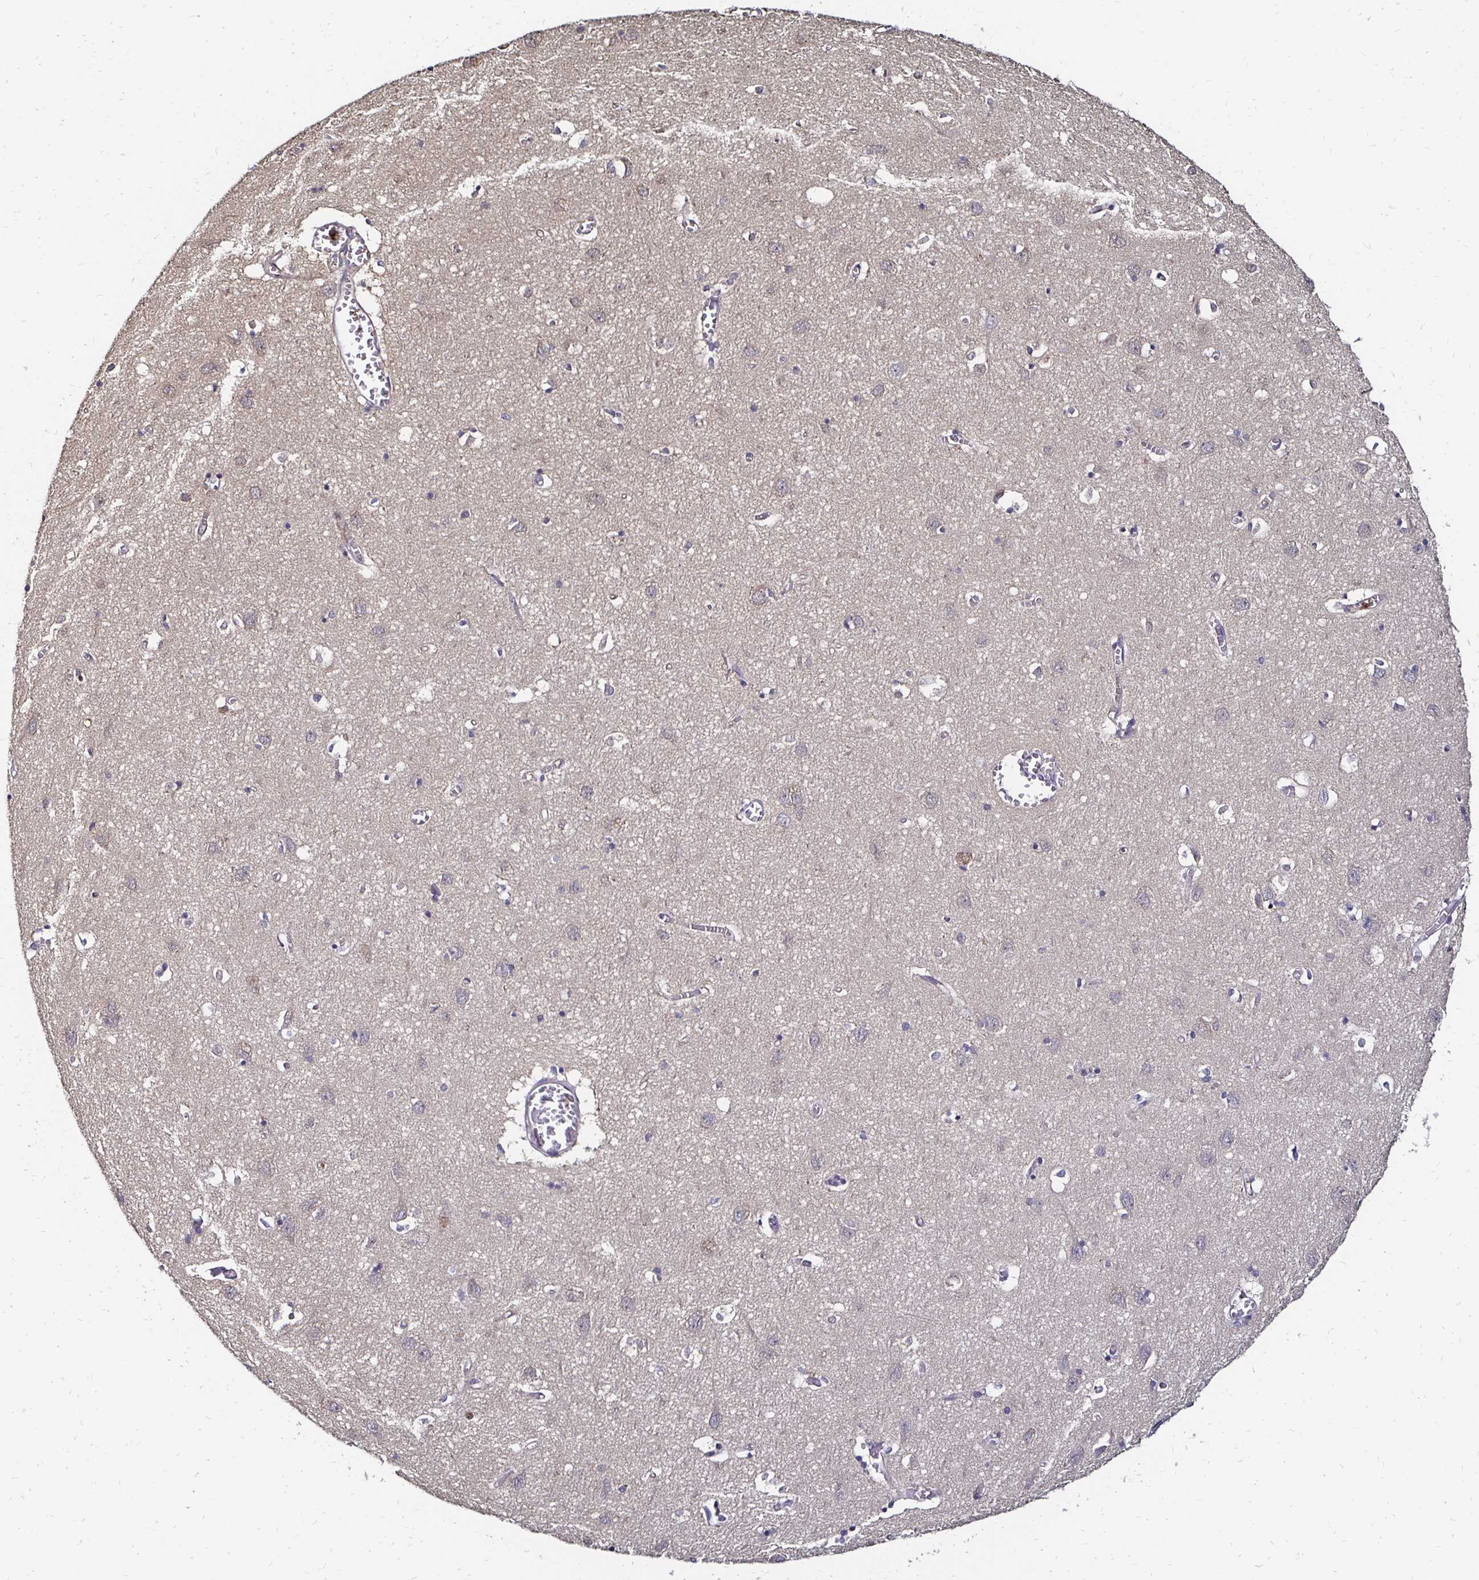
{"staining": {"intensity": "negative", "quantity": "none", "location": "none"}, "tissue": "cerebral cortex", "cell_type": "Endothelial cells", "image_type": "normal", "snomed": [{"axis": "morphology", "description": "Normal tissue, NOS"}, {"axis": "topography", "description": "Cerebral cortex"}], "caption": "This is a histopathology image of immunohistochemistry staining of unremarkable cerebral cortex, which shows no staining in endothelial cells. (Stains: DAB IHC with hematoxylin counter stain, Microscopy: brightfield microscopy at high magnification).", "gene": "TXN", "patient": {"sex": "male", "age": 70}}